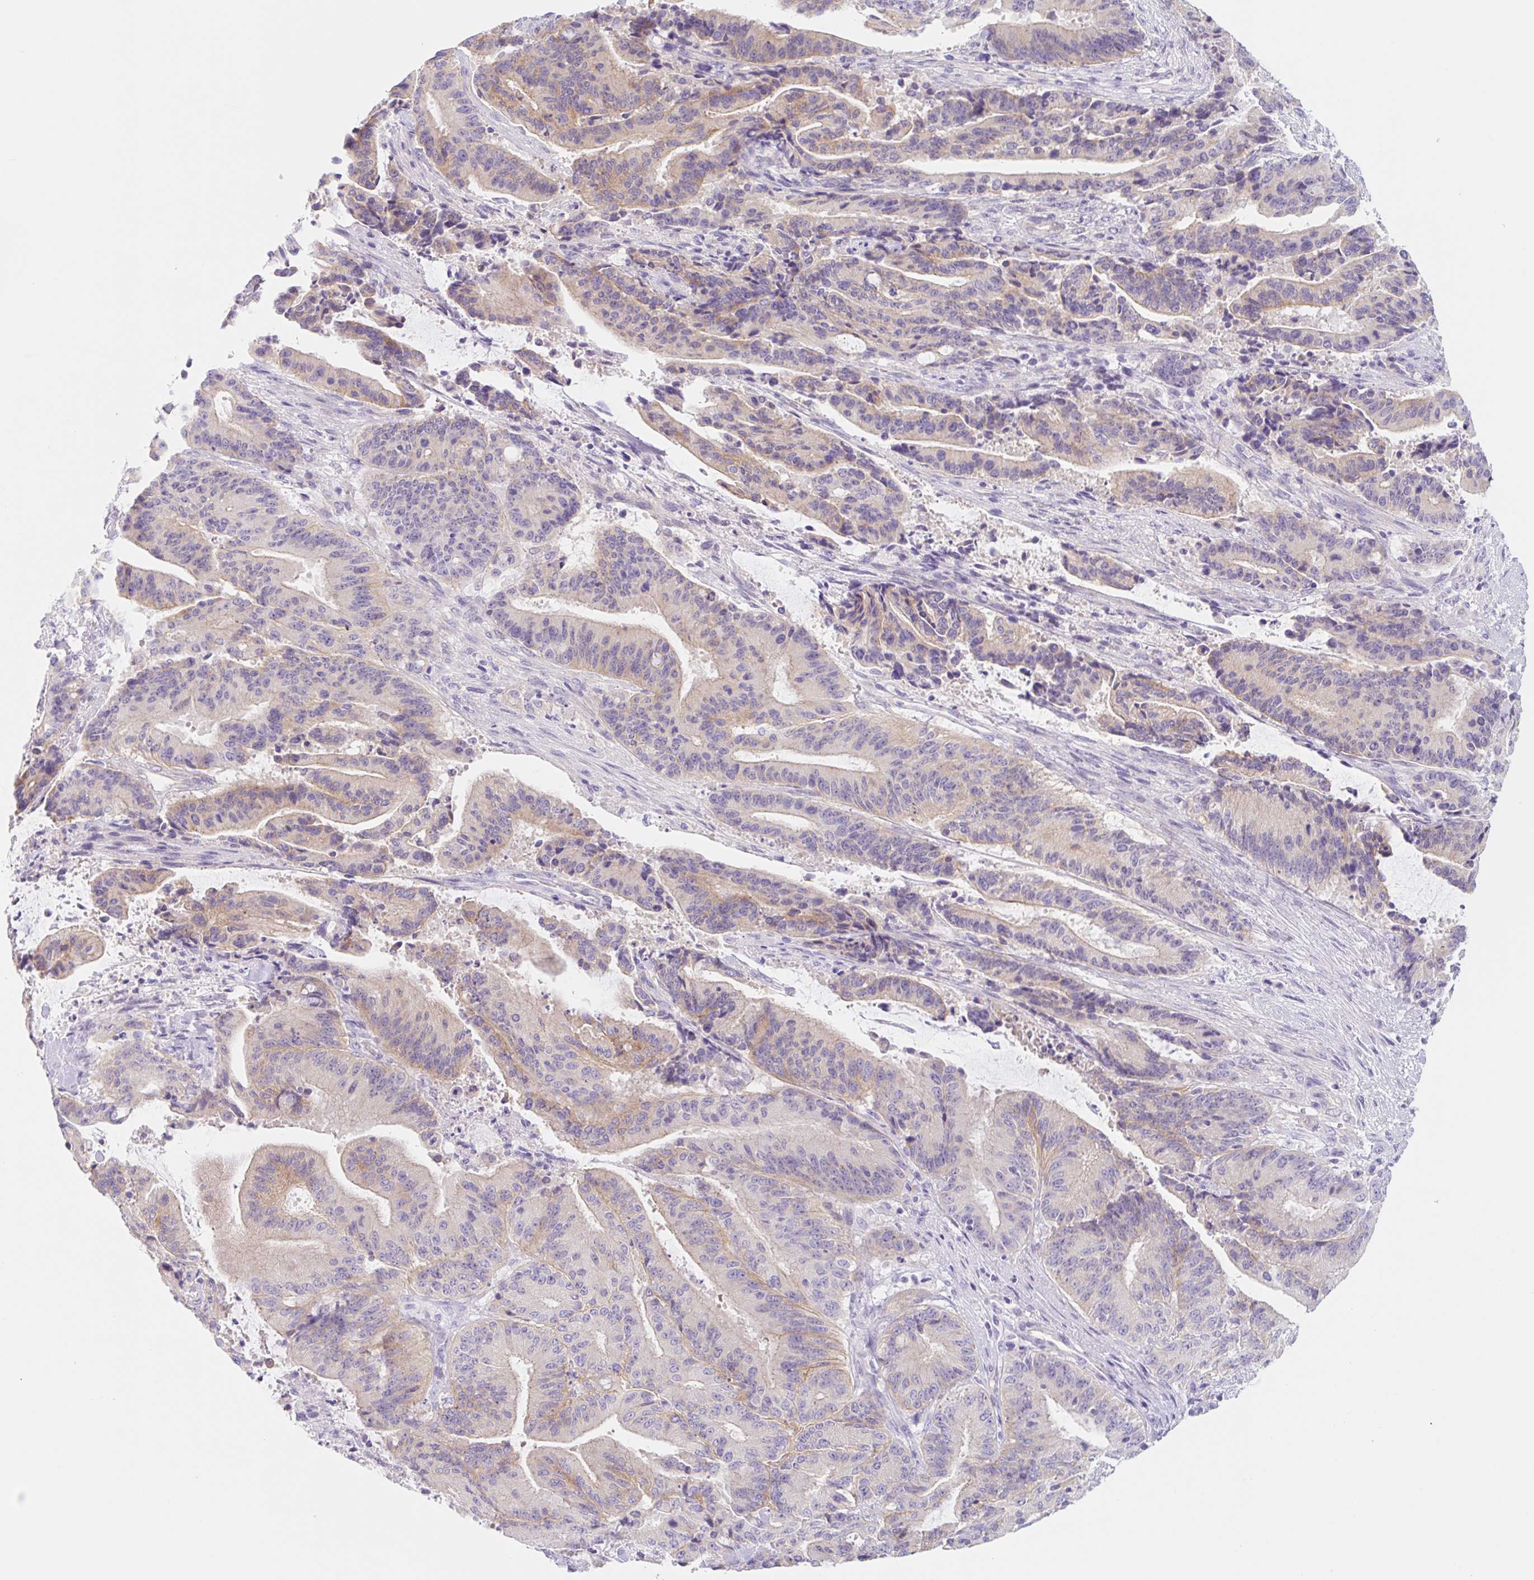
{"staining": {"intensity": "weak", "quantity": ">75%", "location": "cytoplasmic/membranous"}, "tissue": "liver cancer", "cell_type": "Tumor cells", "image_type": "cancer", "snomed": [{"axis": "morphology", "description": "Normal tissue, NOS"}, {"axis": "morphology", "description": "Cholangiocarcinoma"}, {"axis": "topography", "description": "Liver"}, {"axis": "topography", "description": "Peripheral nerve tissue"}], "caption": "Weak cytoplasmic/membranous positivity for a protein is identified in approximately >75% of tumor cells of cholangiocarcinoma (liver) using immunohistochemistry.", "gene": "LYVE1", "patient": {"sex": "female", "age": 73}}